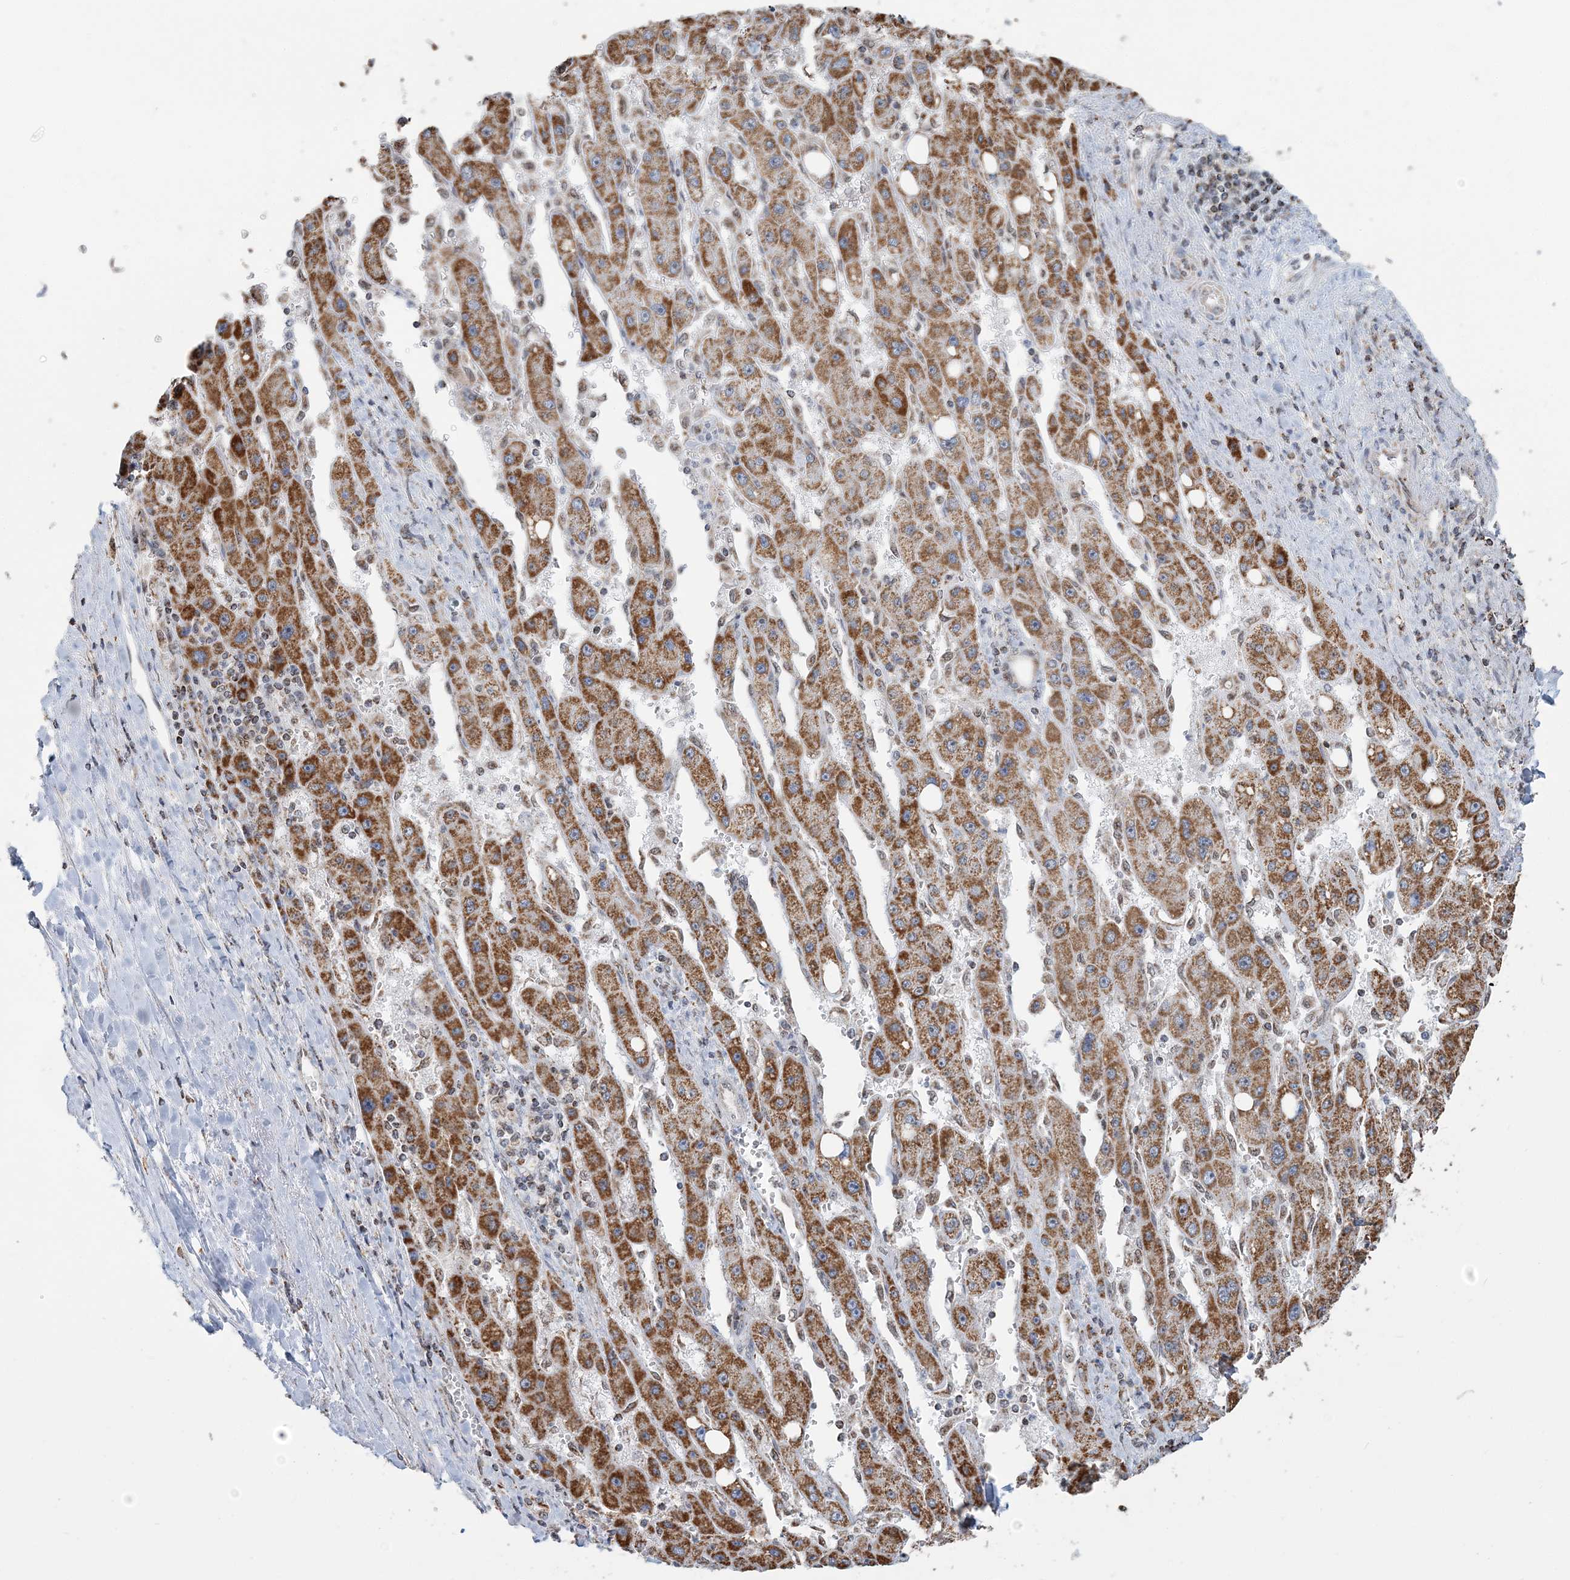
{"staining": {"intensity": "strong", "quantity": ">75%", "location": "cytoplasmic/membranous"}, "tissue": "liver cancer", "cell_type": "Tumor cells", "image_type": "cancer", "snomed": [{"axis": "morphology", "description": "Carcinoma, Hepatocellular, NOS"}, {"axis": "topography", "description": "Liver"}], "caption": "Liver cancer (hepatocellular carcinoma) stained with a protein marker shows strong staining in tumor cells.", "gene": "SUCLG1", "patient": {"sex": "female", "age": 73}}